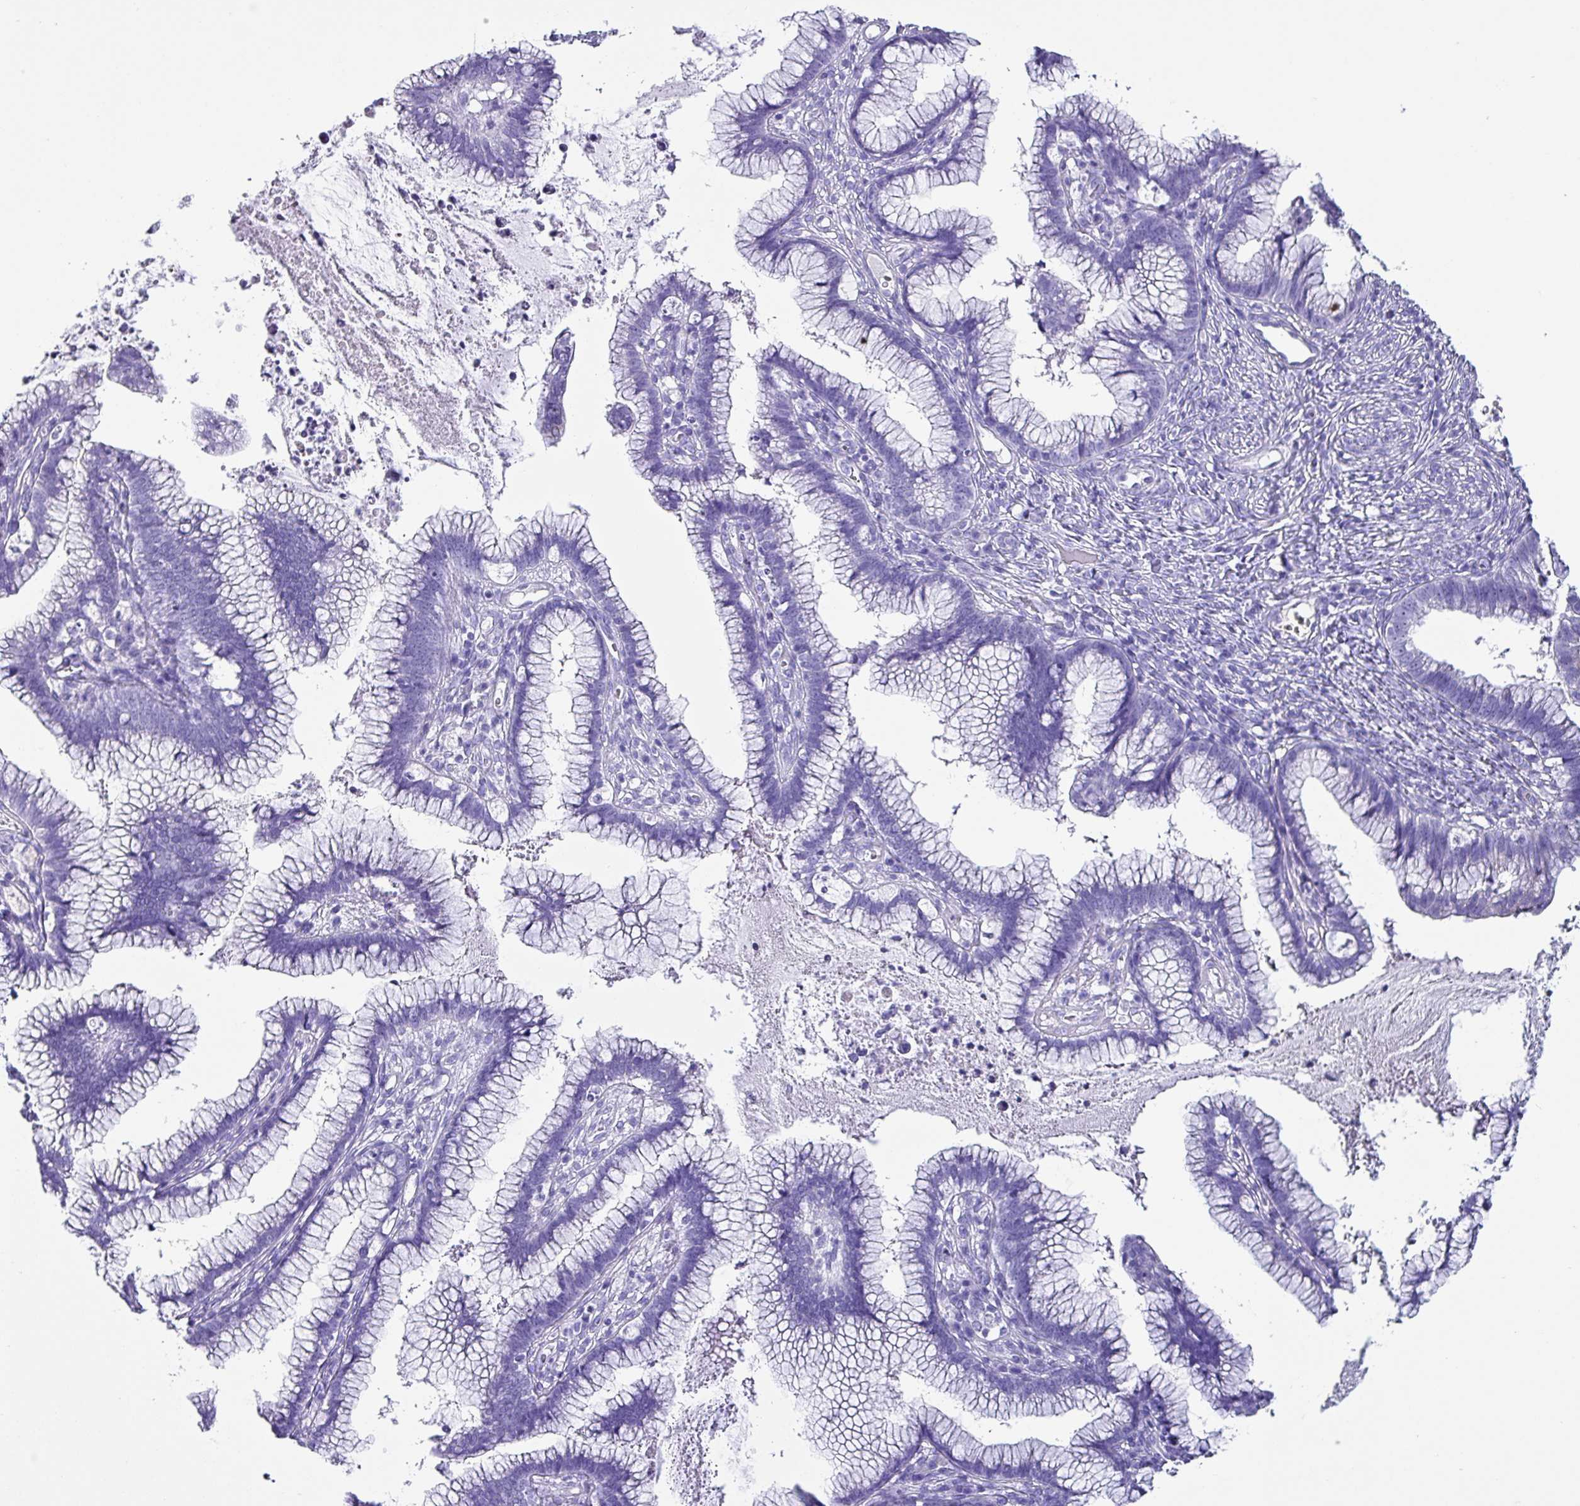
{"staining": {"intensity": "strong", "quantity": "<25%", "location": "cytoplasmic/membranous"}, "tissue": "cervical cancer", "cell_type": "Tumor cells", "image_type": "cancer", "snomed": [{"axis": "morphology", "description": "Adenocarcinoma, NOS"}, {"axis": "topography", "description": "Cervix"}], "caption": "A brown stain shows strong cytoplasmic/membranous expression of a protein in human cervical cancer tumor cells. Ihc stains the protein of interest in brown and the nuclei are stained blue.", "gene": "KRT6C", "patient": {"sex": "female", "age": 36}}